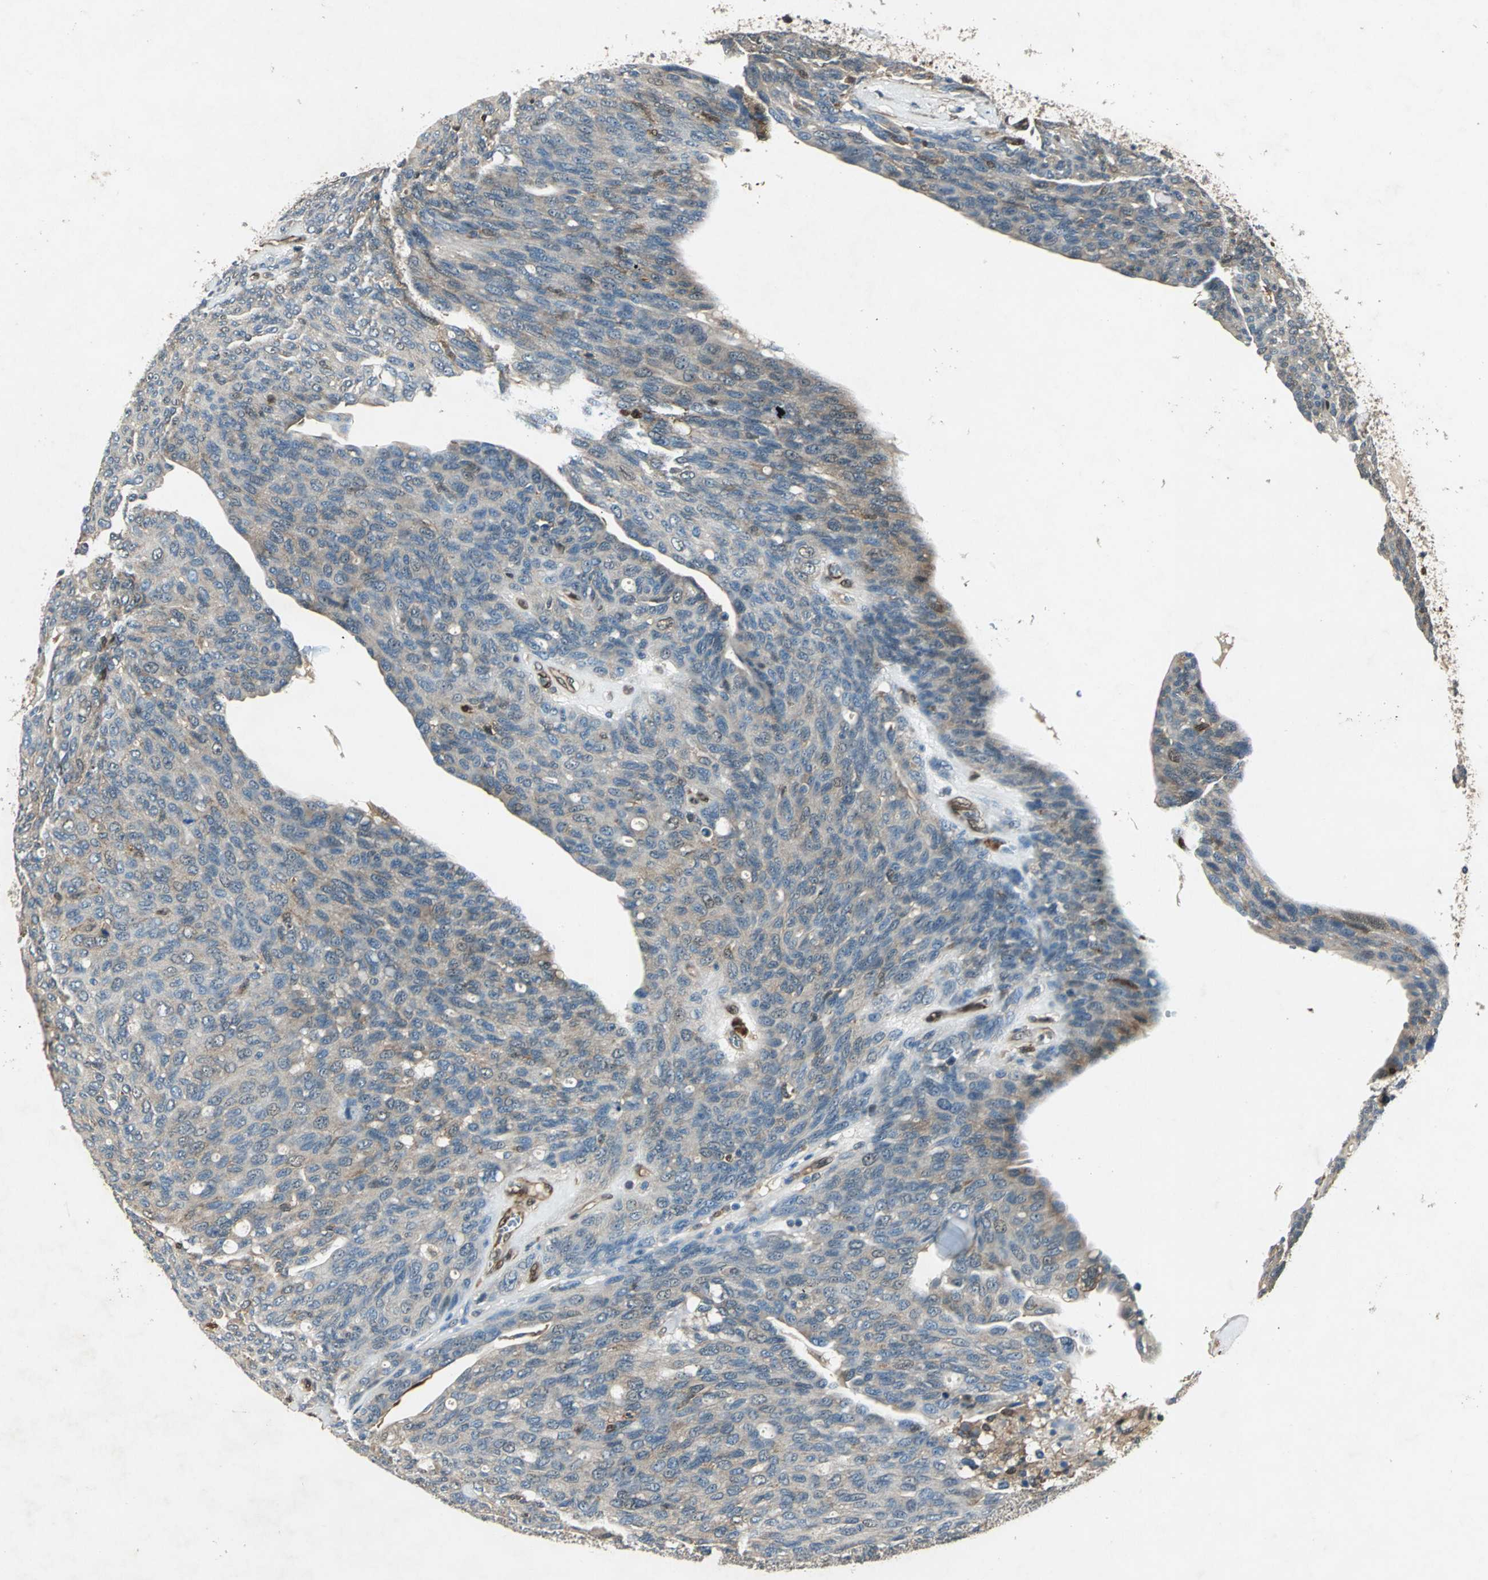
{"staining": {"intensity": "weak", "quantity": ">75%", "location": "cytoplasmic/membranous"}, "tissue": "ovarian cancer", "cell_type": "Tumor cells", "image_type": "cancer", "snomed": [{"axis": "morphology", "description": "Carcinoma, endometroid"}, {"axis": "topography", "description": "Ovary"}], "caption": "IHC image of neoplastic tissue: human ovarian endometroid carcinoma stained using immunohistochemistry (IHC) reveals low levels of weak protein expression localized specifically in the cytoplasmic/membranous of tumor cells, appearing as a cytoplasmic/membranous brown color.", "gene": "RRM2B", "patient": {"sex": "female", "age": 60}}